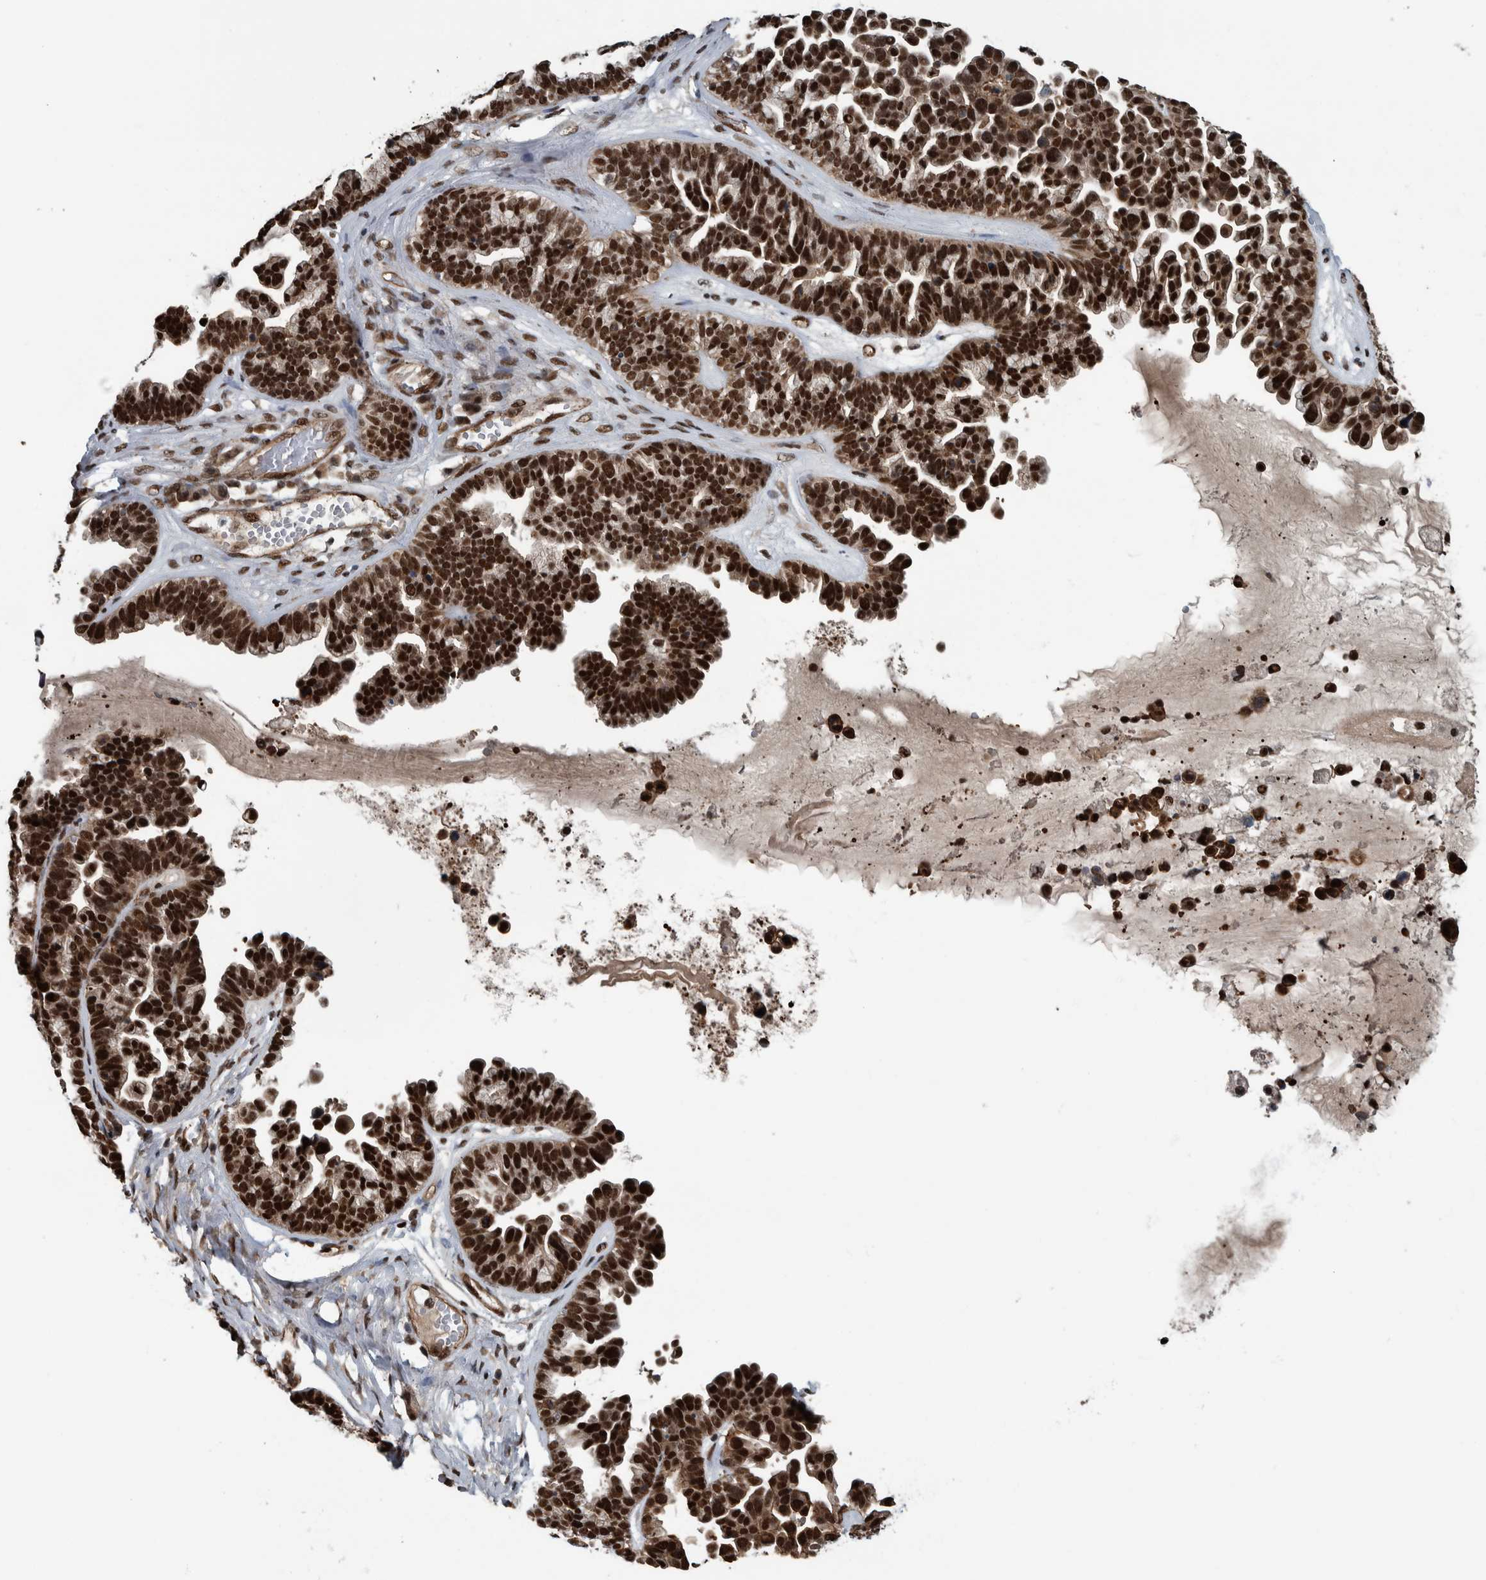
{"staining": {"intensity": "strong", "quantity": ">75%", "location": "nuclear"}, "tissue": "ovarian cancer", "cell_type": "Tumor cells", "image_type": "cancer", "snomed": [{"axis": "morphology", "description": "Cystadenocarcinoma, serous, NOS"}, {"axis": "topography", "description": "Ovary"}], "caption": "Ovarian cancer tissue displays strong nuclear expression in approximately >75% of tumor cells (DAB = brown stain, brightfield microscopy at high magnification).", "gene": "FAM135B", "patient": {"sex": "female", "age": 56}}